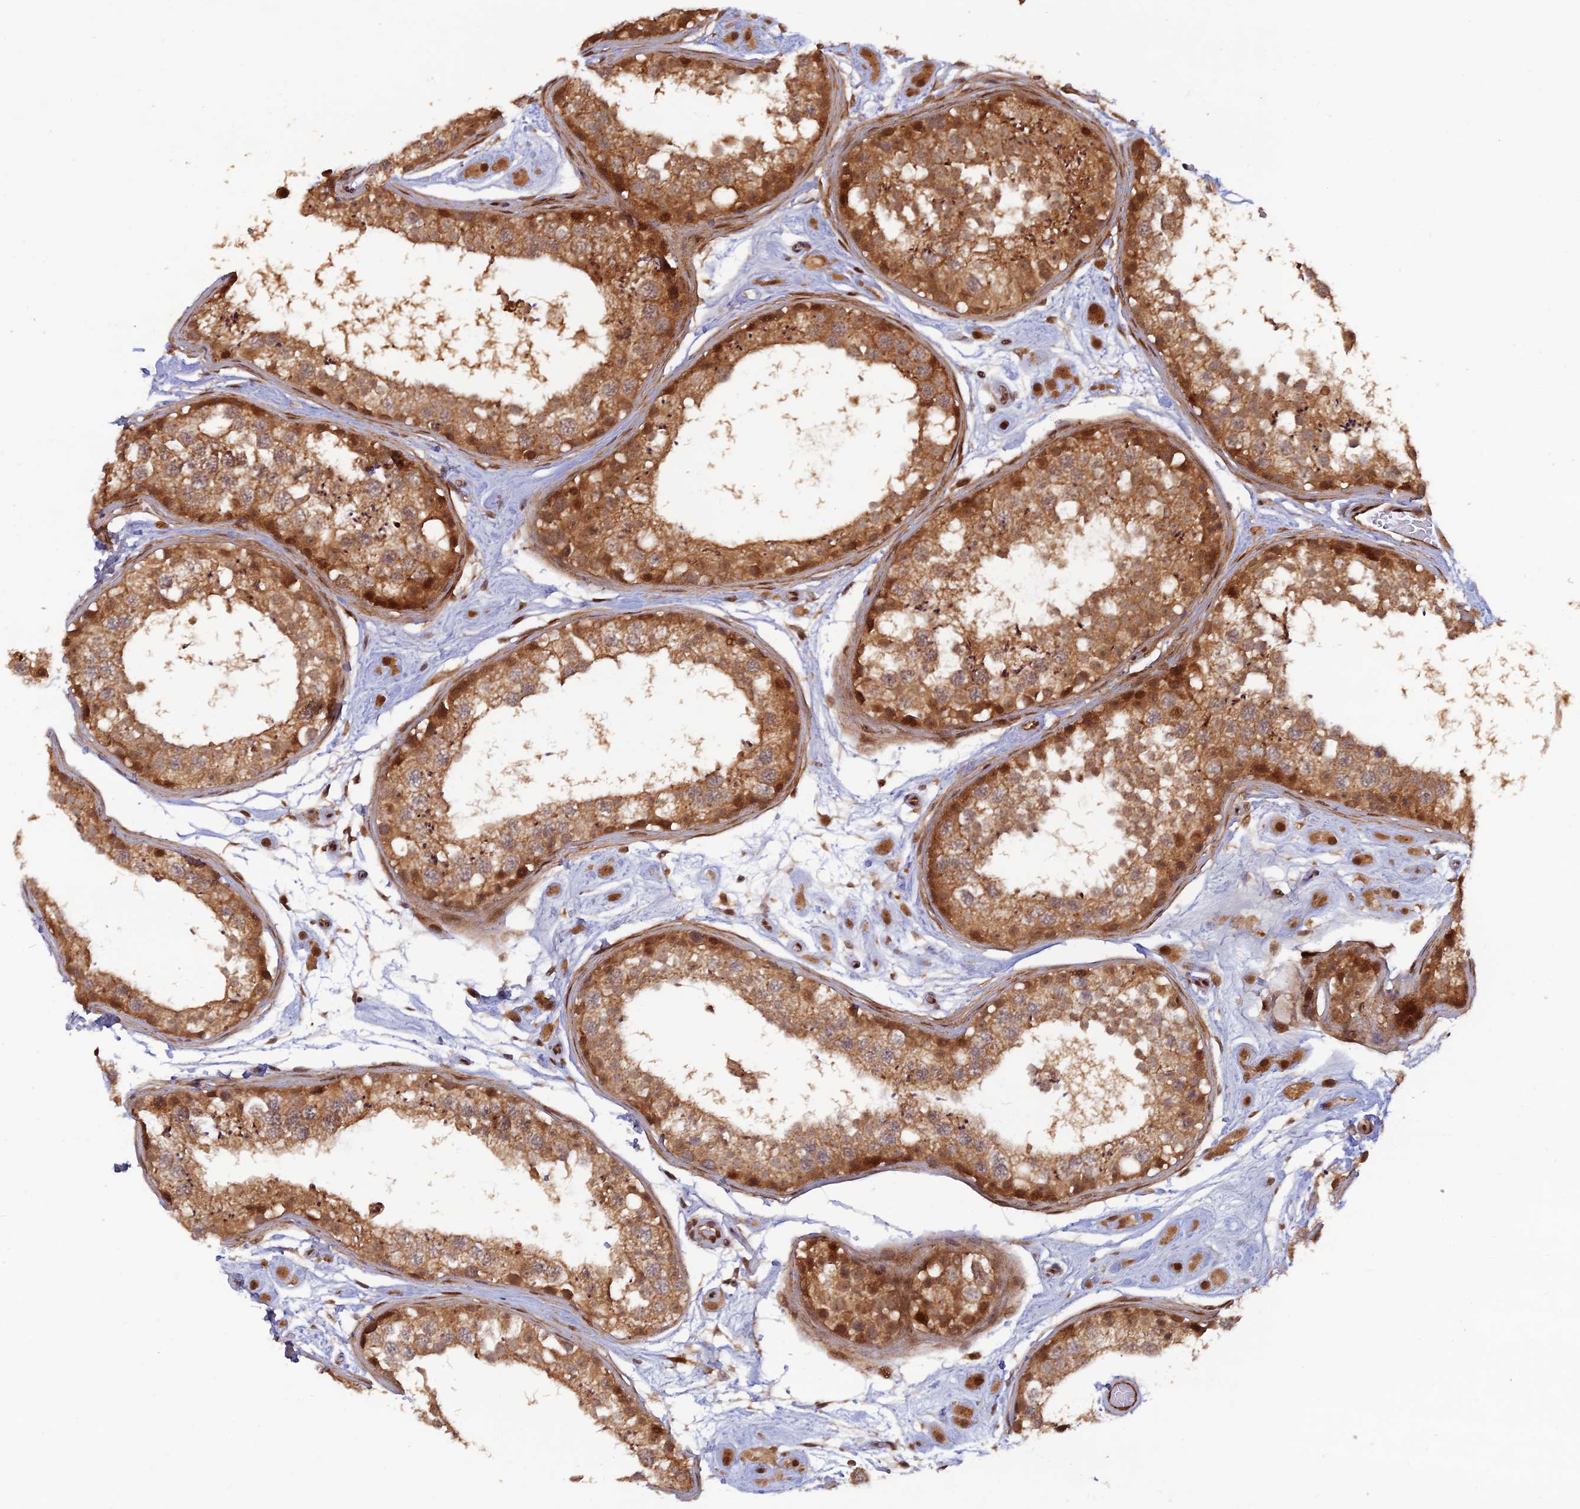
{"staining": {"intensity": "moderate", "quantity": ">75%", "location": "cytoplasmic/membranous,nuclear"}, "tissue": "testis", "cell_type": "Cells in seminiferous ducts", "image_type": "normal", "snomed": [{"axis": "morphology", "description": "Normal tissue, NOS"}, {"axis": "topography", "description": "Testis"}], "caption": "IHC of unremarkable testis reveals medium levels of moderate cytoplasmic/membranous,nuclear positivity in about >75% of cells in seminiferous ducts. (IHC, brightfield microscopy, high magnification).", "gene": "ZNF565", "patient": {"sex": "male", "age": 25}}